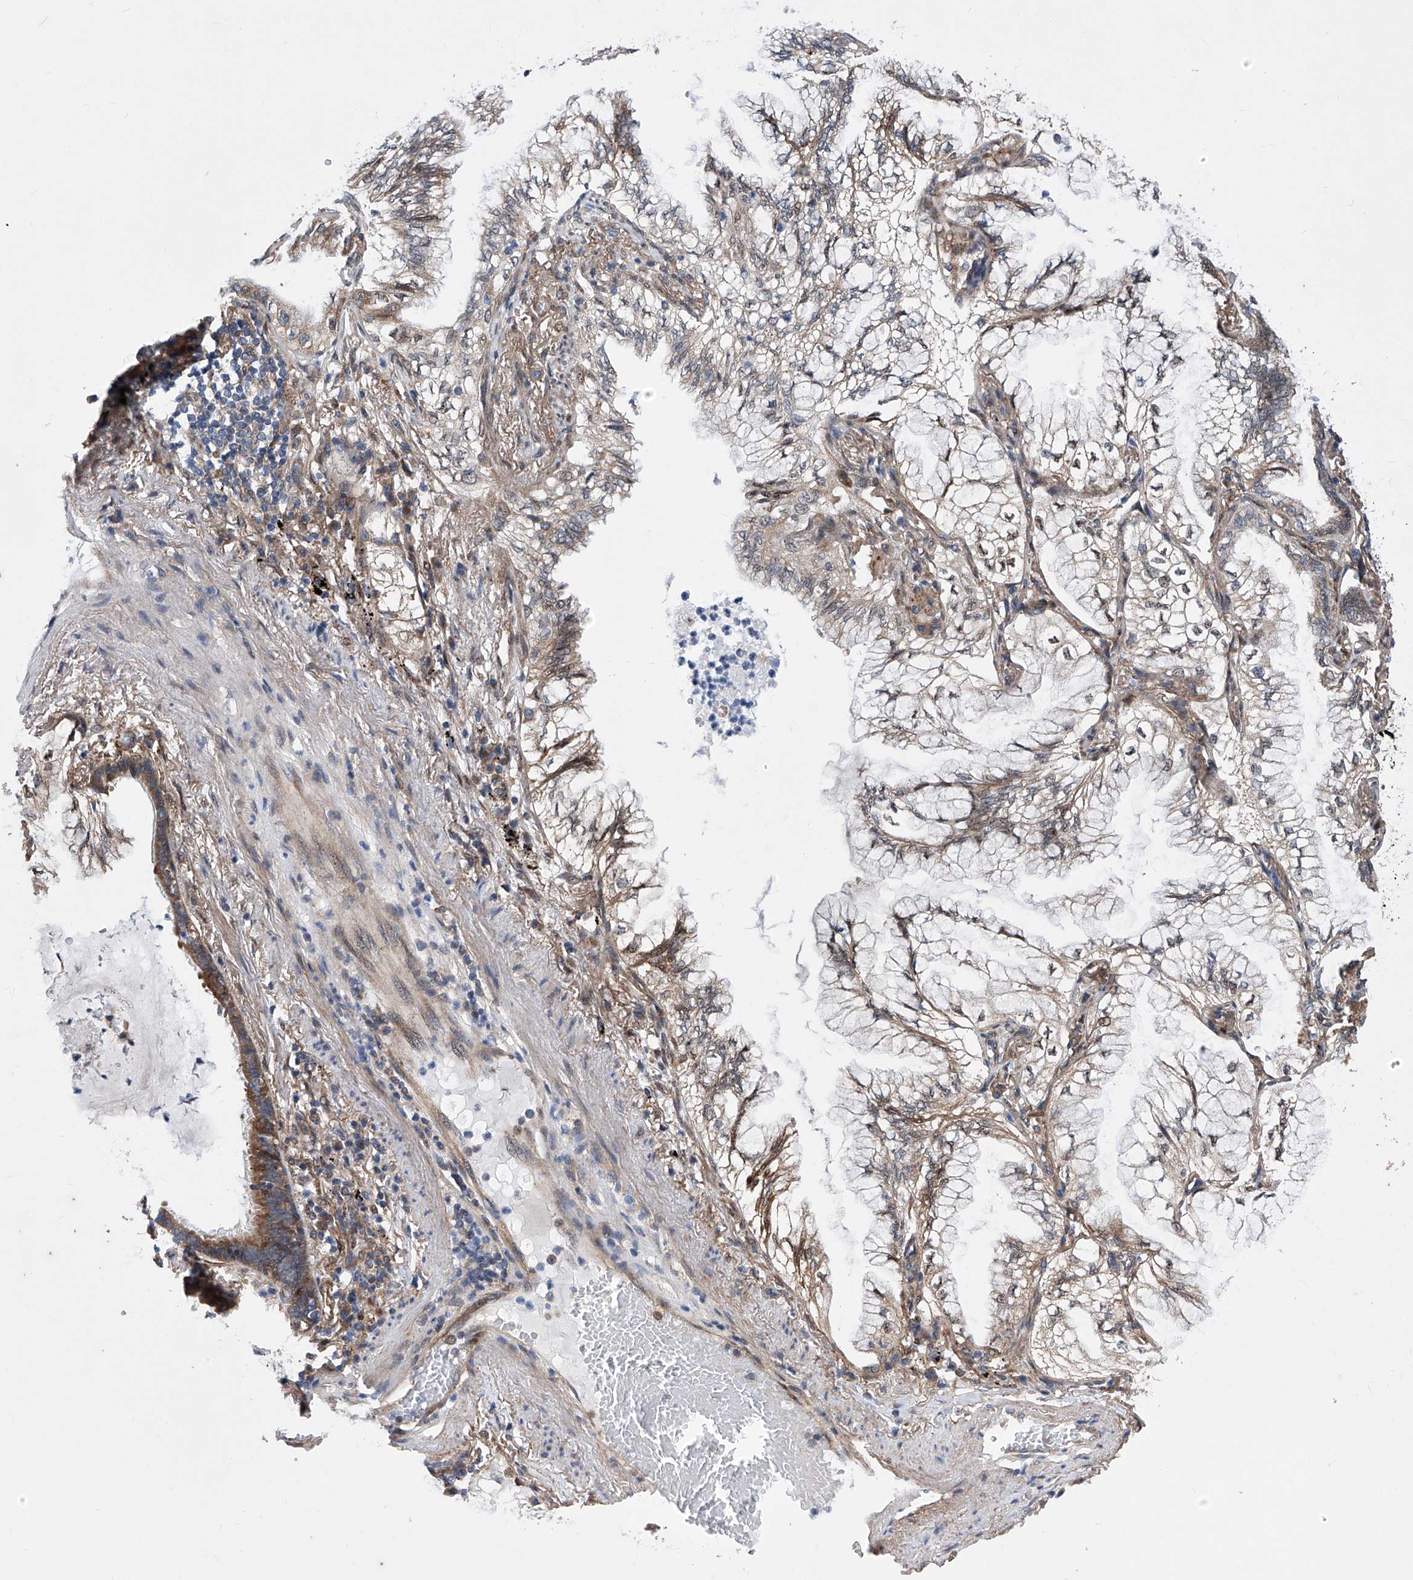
{"staining": {"intensity": "moderate", "quantity": "25%-75%", "location": "cytoplasmic/membranous"}, "tissue": "lung cancer", "cell_type": "Tumor cells", "image_type": "cancer", "snomed": [{"axis": "morphology", "description": "Adenocarcinoma, NOS"}, {"axis": "topography", "description": "Lung"}], "caption": "An image of lung cancer (adenocarcinoma) stained for a protein demonstrates moderate cytoplasmic/membranous brown staining in tumor cells.", "gene": "KTI12", "patient": {"sex": "female", "age": 70}}